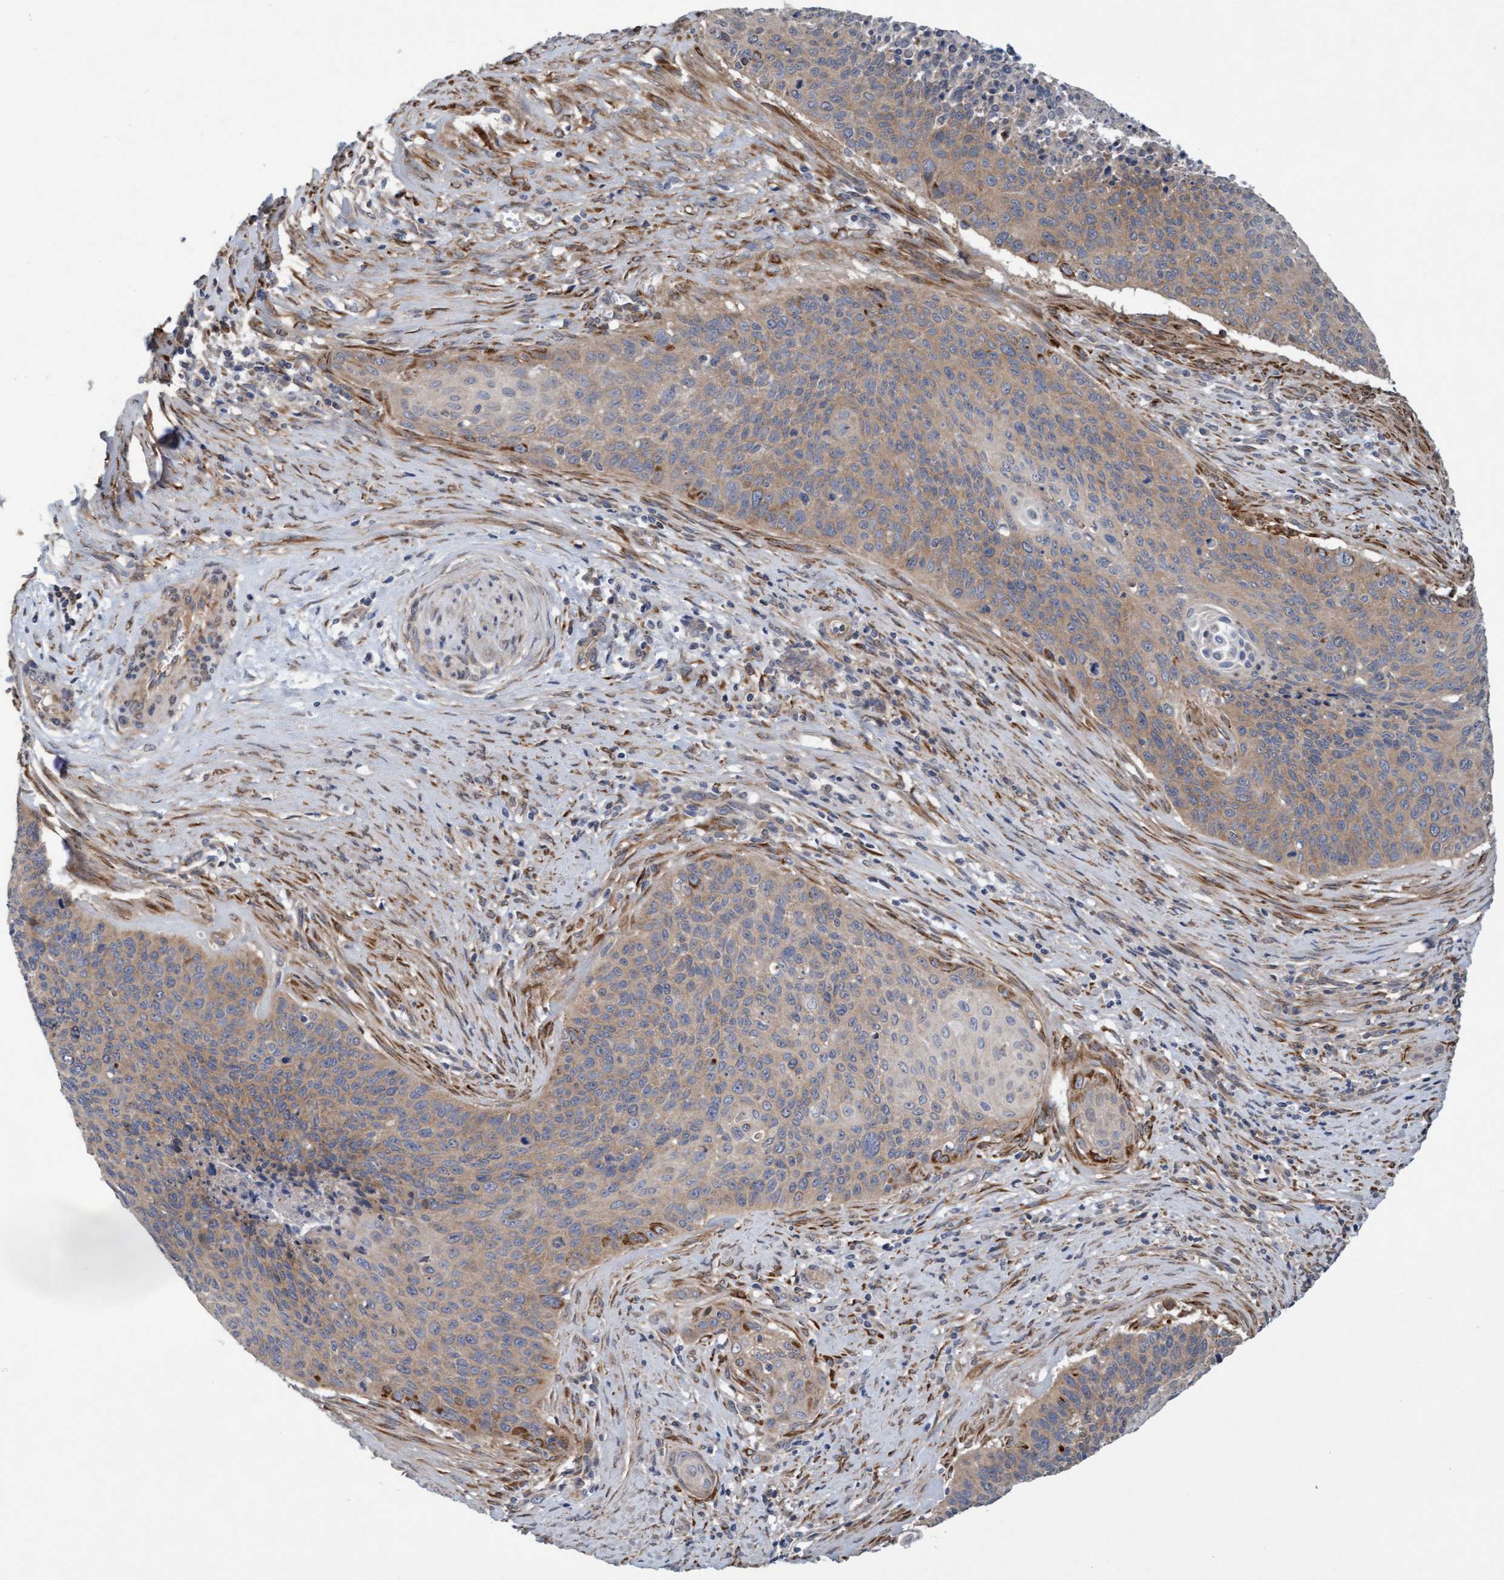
{"staining": {"intensity": "weak", "quantity": ">75%", "location": "cytoplasmic/membranous"}, "tissue": "cervical cancer", "cell_type": "Tumor cells", "image_type": "cancer", "snomed": [{"axis": "morphology", "description": "Squamous cell carcinoma, NOS"}, {"axis": "topography", "description": "Cervix"}], "caption": "Protein positivity by immunohistochemistry exhibits weak cytoplasmic/membranous positivity in approximately >75% of tumor cells in cervical squamous cell carcinoma.", "gene": "DDHD2", "patient": {"sex": "female", "age": 55}}